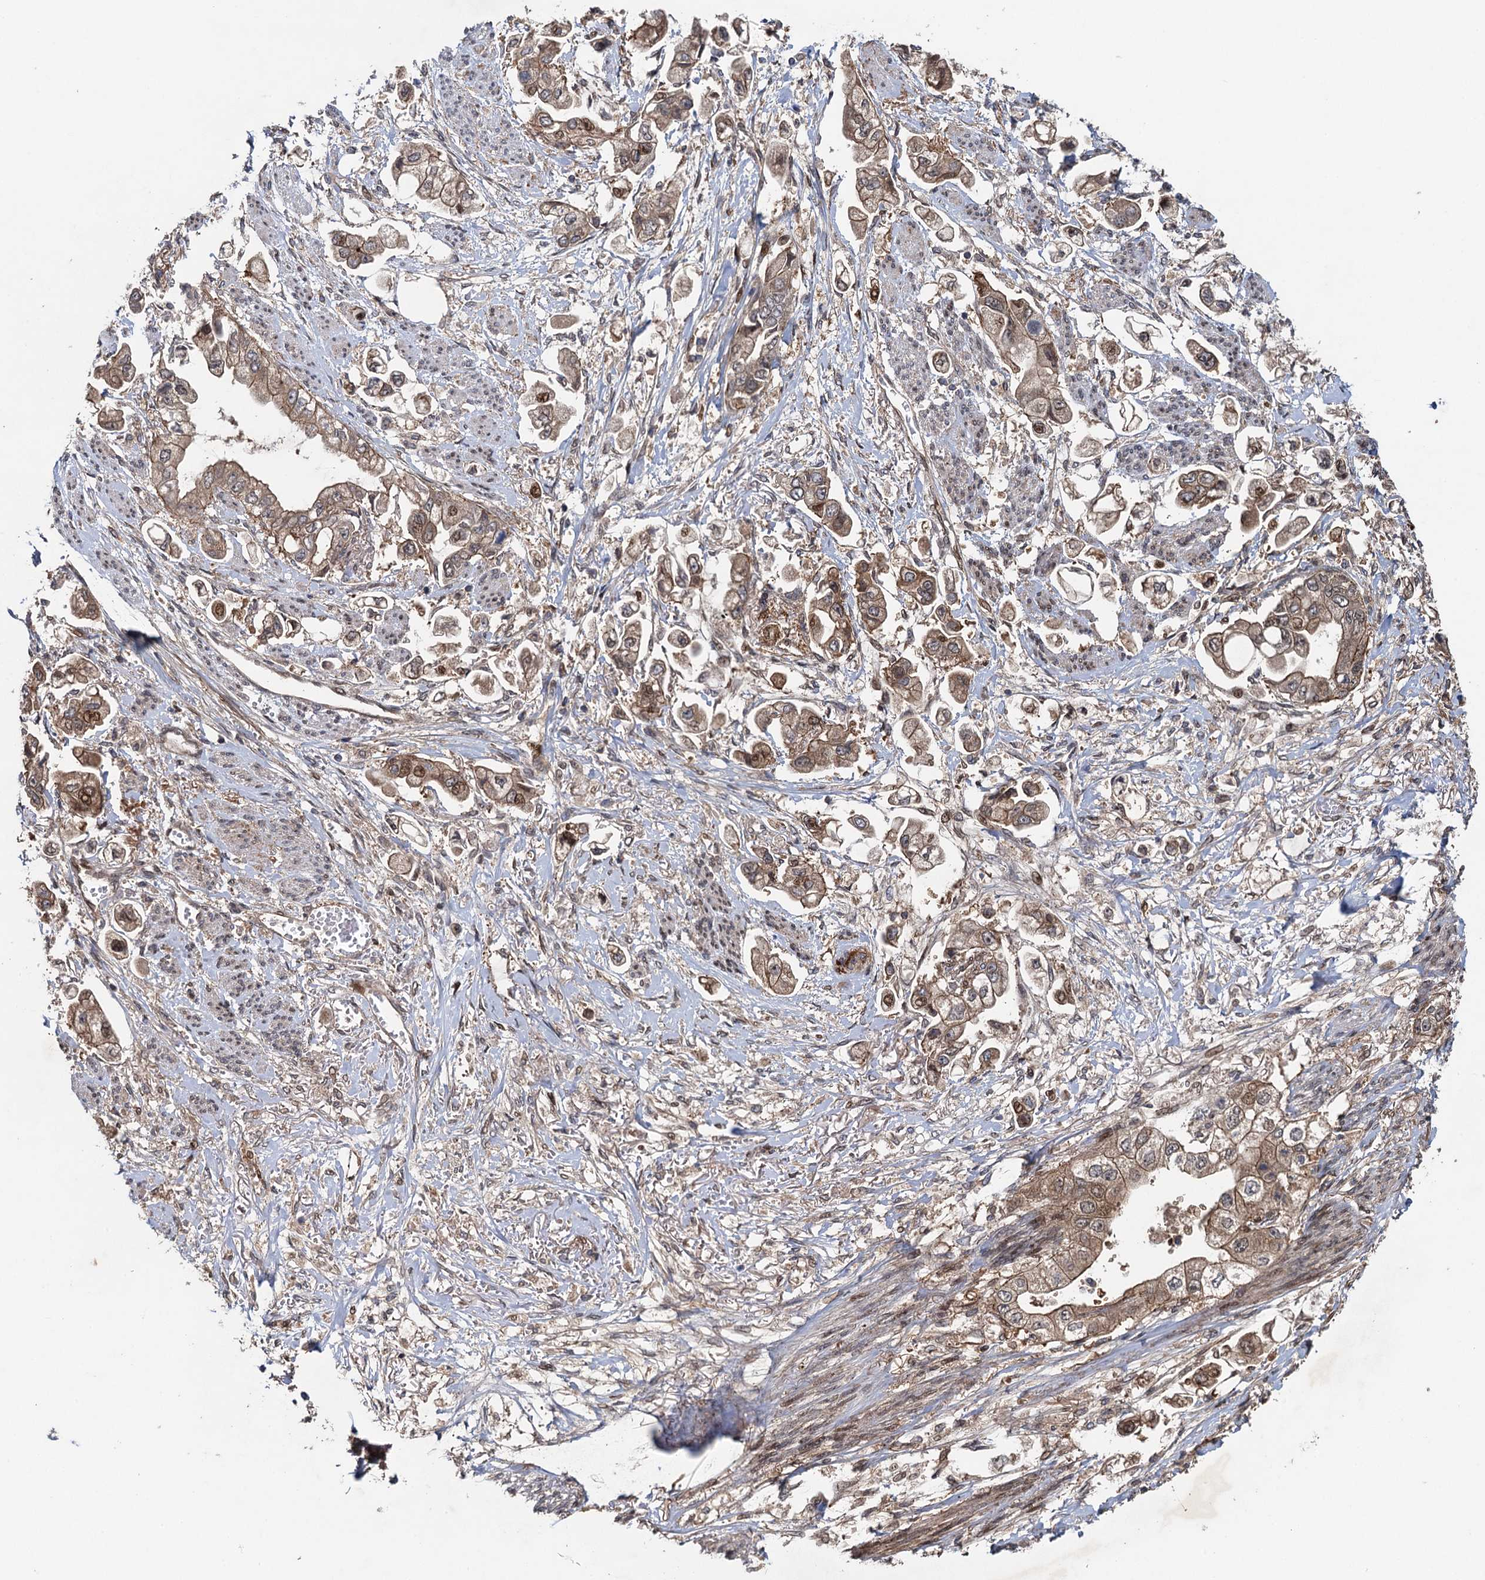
{"staining": {"intensity": "moderate", "quantity": ">75%", "location": "cytoplasmic/membranous,nuclear"}, "tissue": "stomach cancer", "cell_type": "Tumor cells", "image_type": "cancer", "snomed": [{"axis": "morphology", "description": "Adenocarcinoma, NOS"}, {"axis": "topography", "description": "Stomach"}], "caption": "This is an image of immunohistochemistry (IHC) staining of stomach cancer (adenocarcinoma), which shows moderate expression in the cytoplasmic/membranous and nuclear of tumor cells.", "gene": "RHOBTB1", "patient": {"sex": "male", "age": 62}}